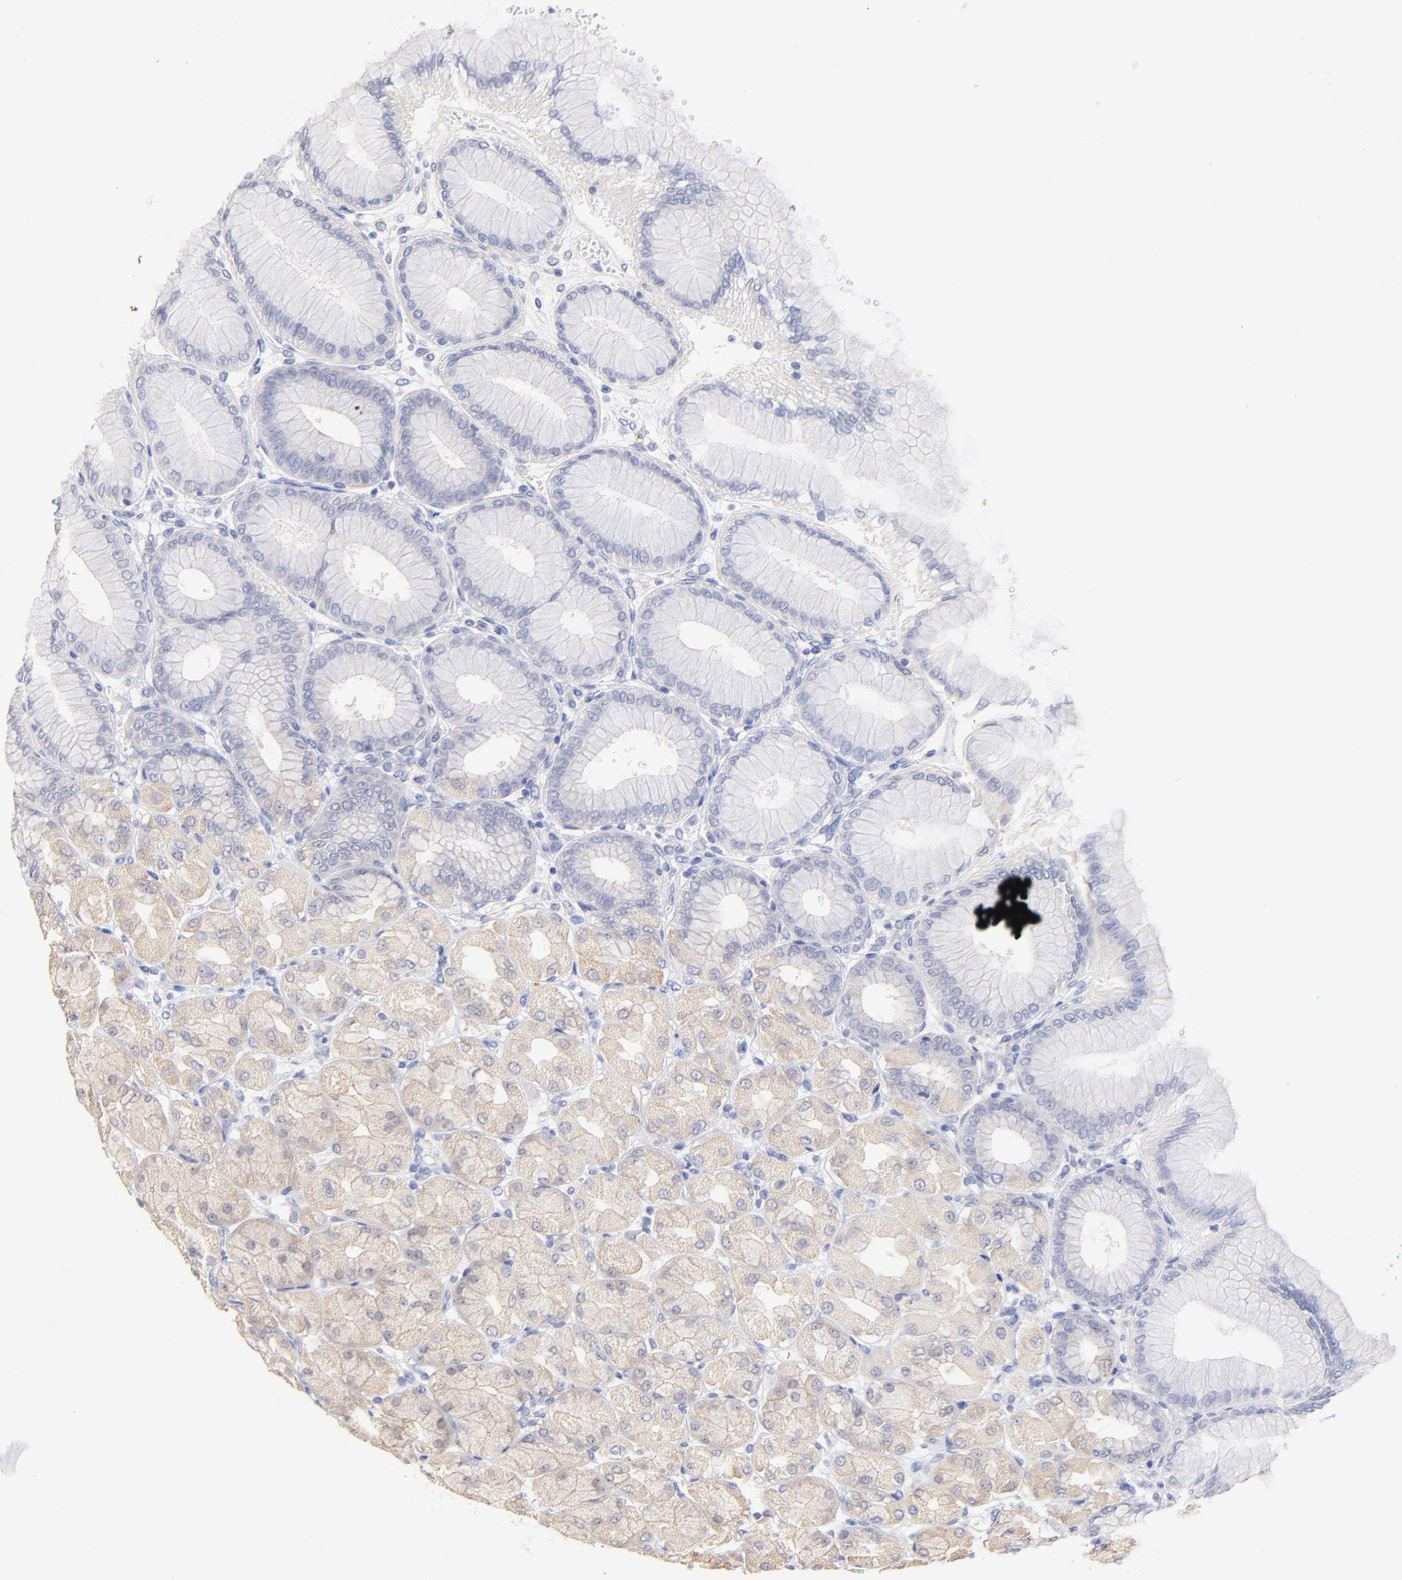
{"staining": {"intensity": "weak", "quantity": ">75%", "location": "cytoplasmic/membranous"}, "tissue": "stomach", "cell_type": "Glandular cells", "image_type": "normal", "snomed": [{"axis": "morphology", "description": "Normal tissue, NOS"}, {"axis": "topography", "description": "Stomach, upper"}], "caption": "The immunohistochemical stain shows weak cytoplasmic/membranous expression in glandular cells of benign stomach. The protein is shown in brown color, while the nuclei are stained blue.", "gene": "CFAP57", "patient": {"sex": "female", "age": 56}}